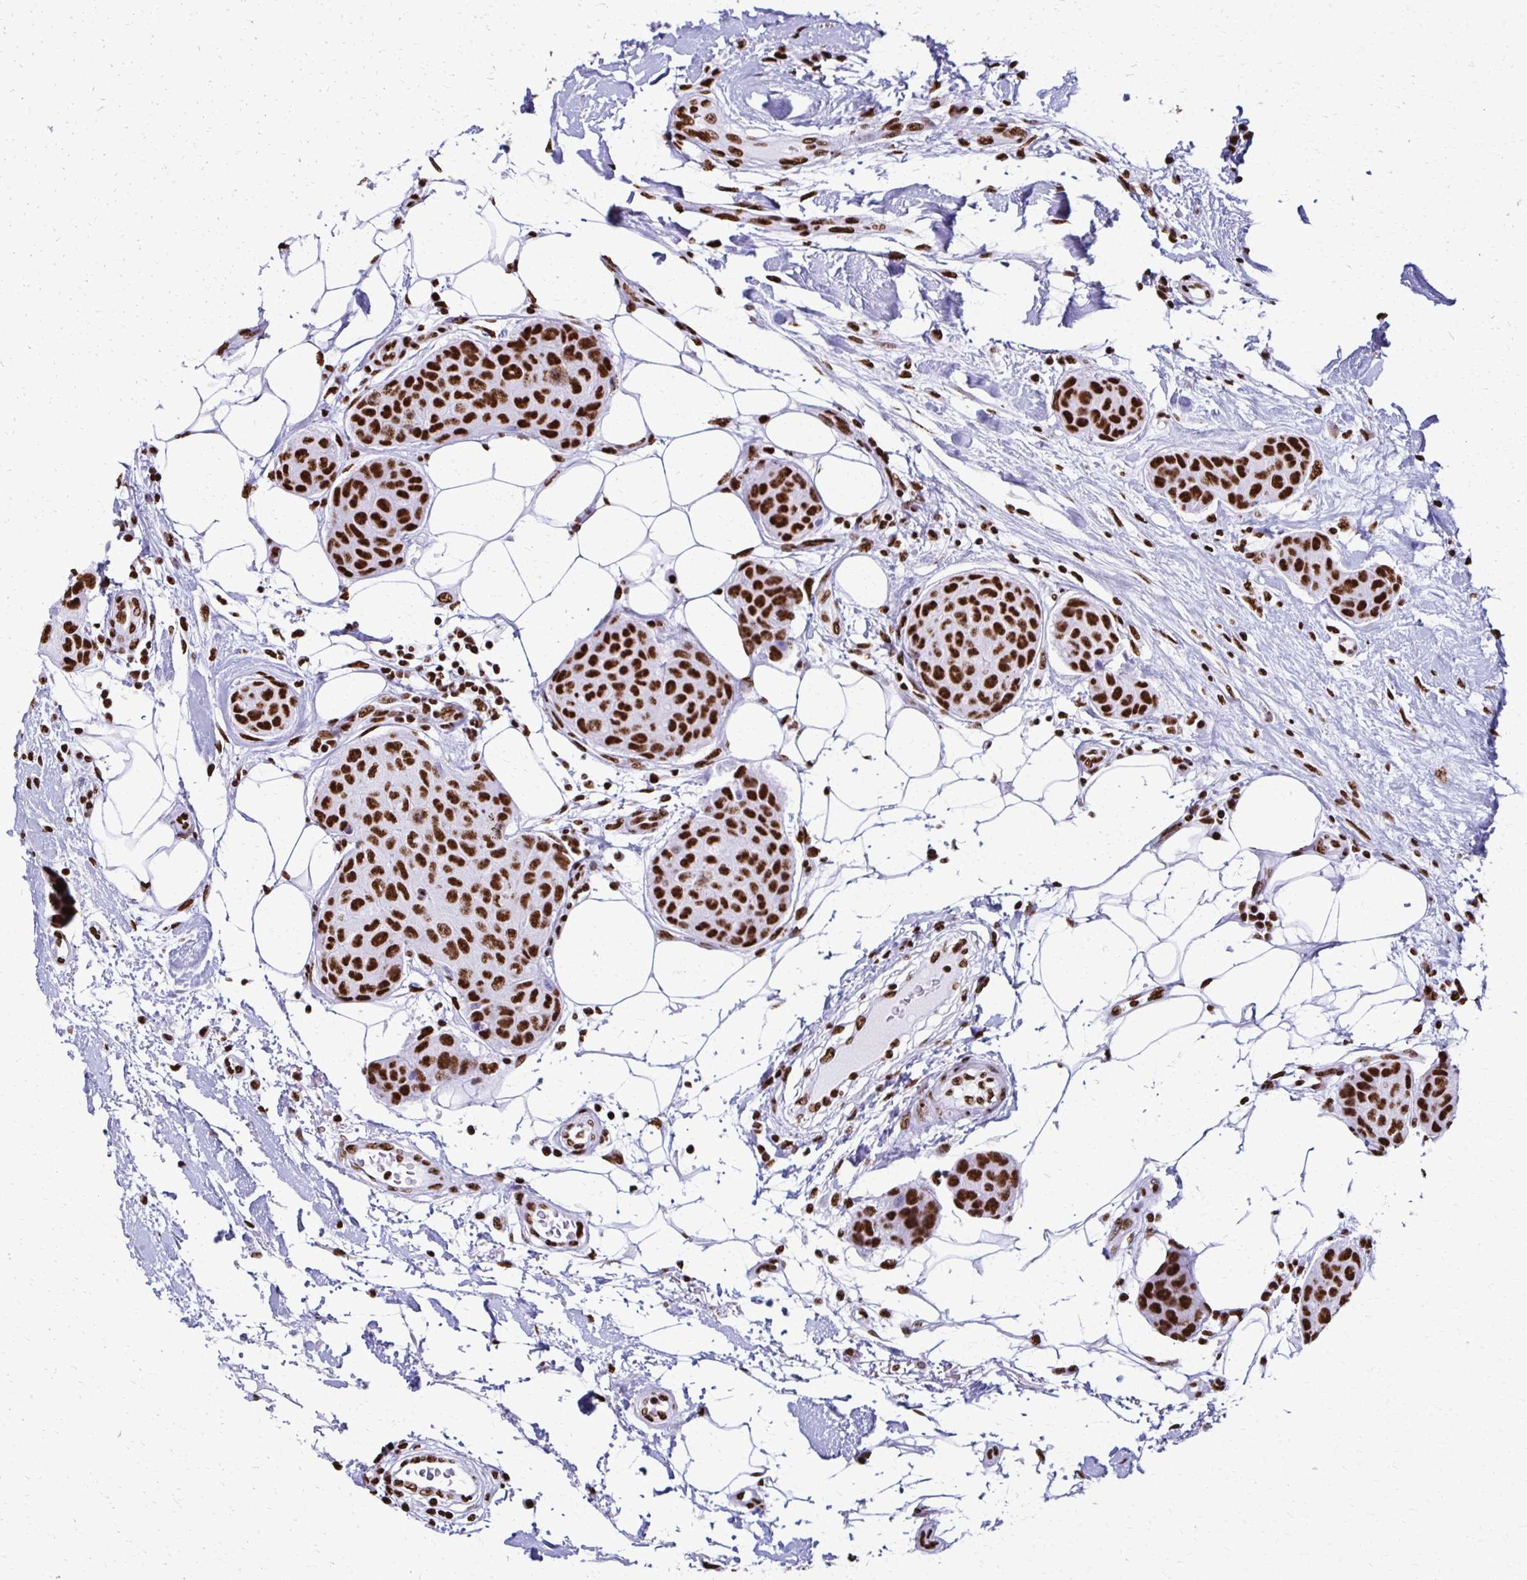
{"staining": {"intensity": "strong", "quantity": ">75%", "location": "nuclear"}, "tissue": "breast cancer", "cell_type": "Tumor cells", "image_type": "cancer", "snomed": [{"axis": "morphology", "description": "Duct carcinoma"}, {"axis": "topography", "description": "Breast"}, {"axis": "topography", "description": "Lymph node"}], "caption": "Protein expression analysis of invasive ductal carcinoma (breast) exhibits strong nuclear expression in about >75% of tumor cells.", "gene": "NONO", "patient": {"sex": "female", "age": 80}}